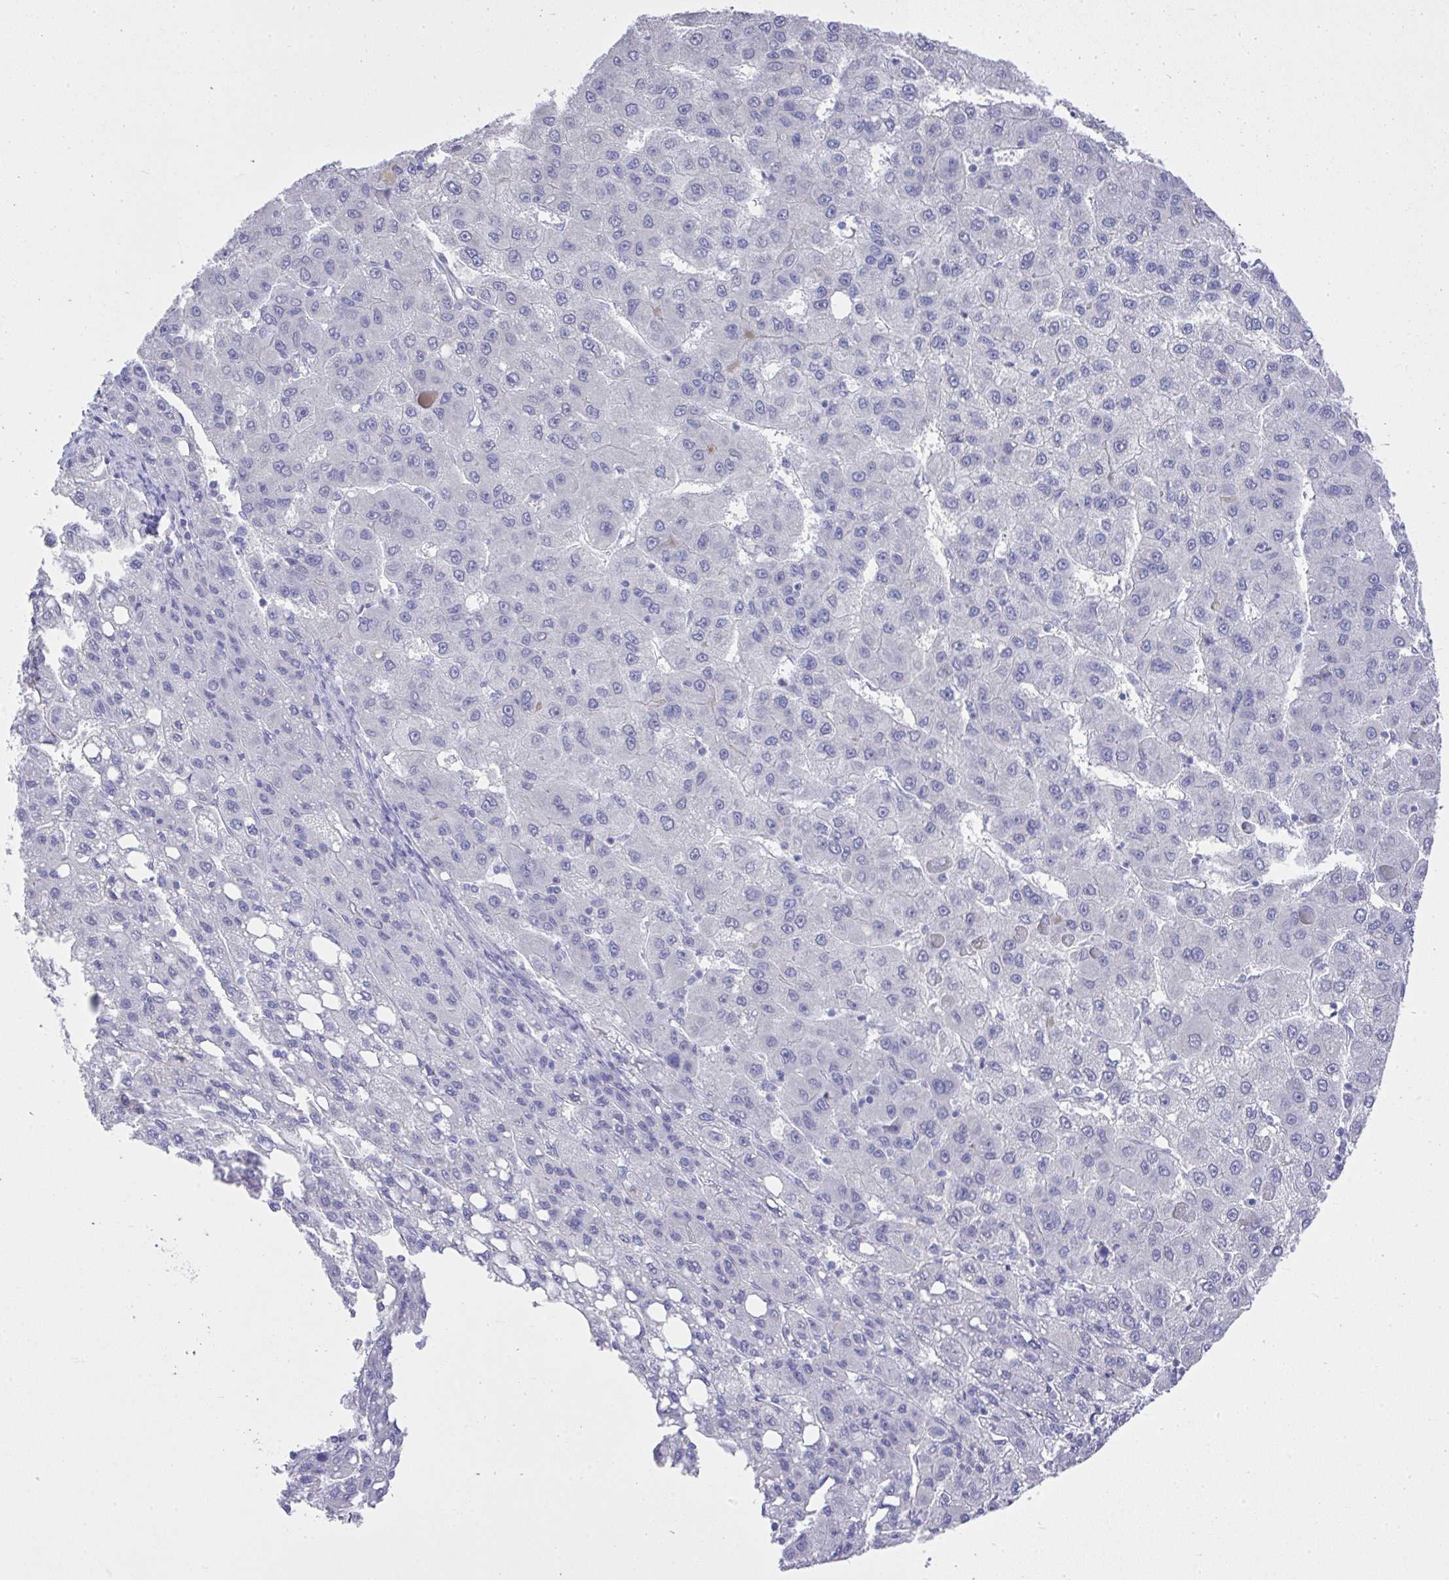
{"staining": {"intensity": "negative", "quantity": "none", "location": "none"}, "tissue": "liver cancer", "cell_type": "Tumor cells", "image_type": "cancer", "snomed": [{"axis": "morphology", "description": "Carcinoma, Hepatocellular, NOS"}, {"axis": "topography", "description": "Liver"}], "caption": "Hepatocellular carcinoma (liver) stained for a protein using immunohistochemistry shows no expression tumor cells.", "gene": "MS4A12", "patient": {"sex": "female", "age": 82}}